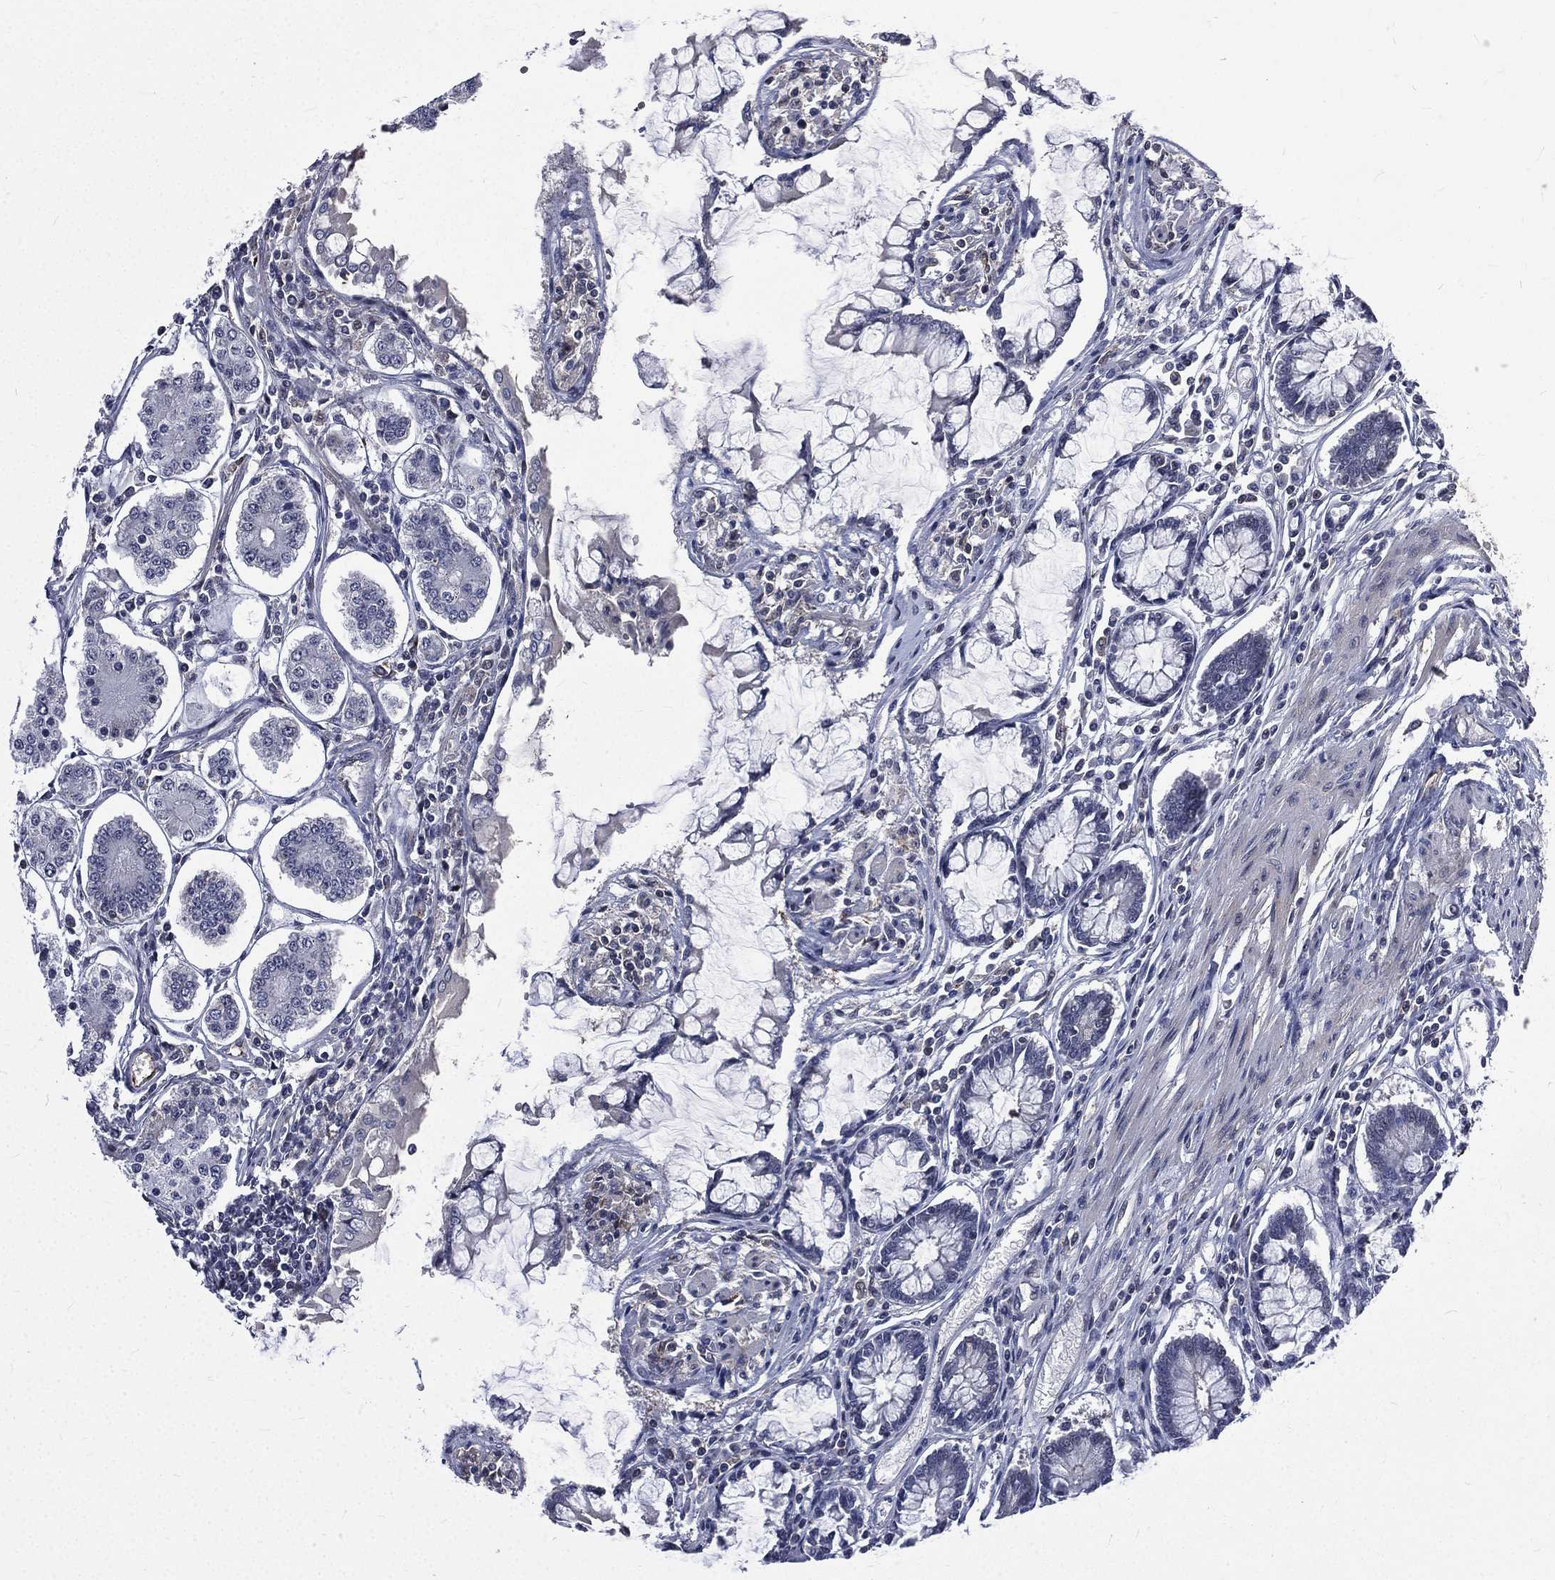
{"staining": {"intensity": "negative", "quantity": "none", "location": "none"}, "tissue": "carcinoid", "cell_type": "Tumor cells", "image_type": "cancer", "snomed": [{"axis": "morphology", "description": "Carcinoid, malignant, NOS"}, {"axis": "topography", "description": "Small intestine"}], "caption": "Histopathology image shows no protein positivity in tumor cells of carcinoid tissue. Nuclei are stained in blue.", "gene": "FGG", "patient": {"sex": "female", "age": 65}}